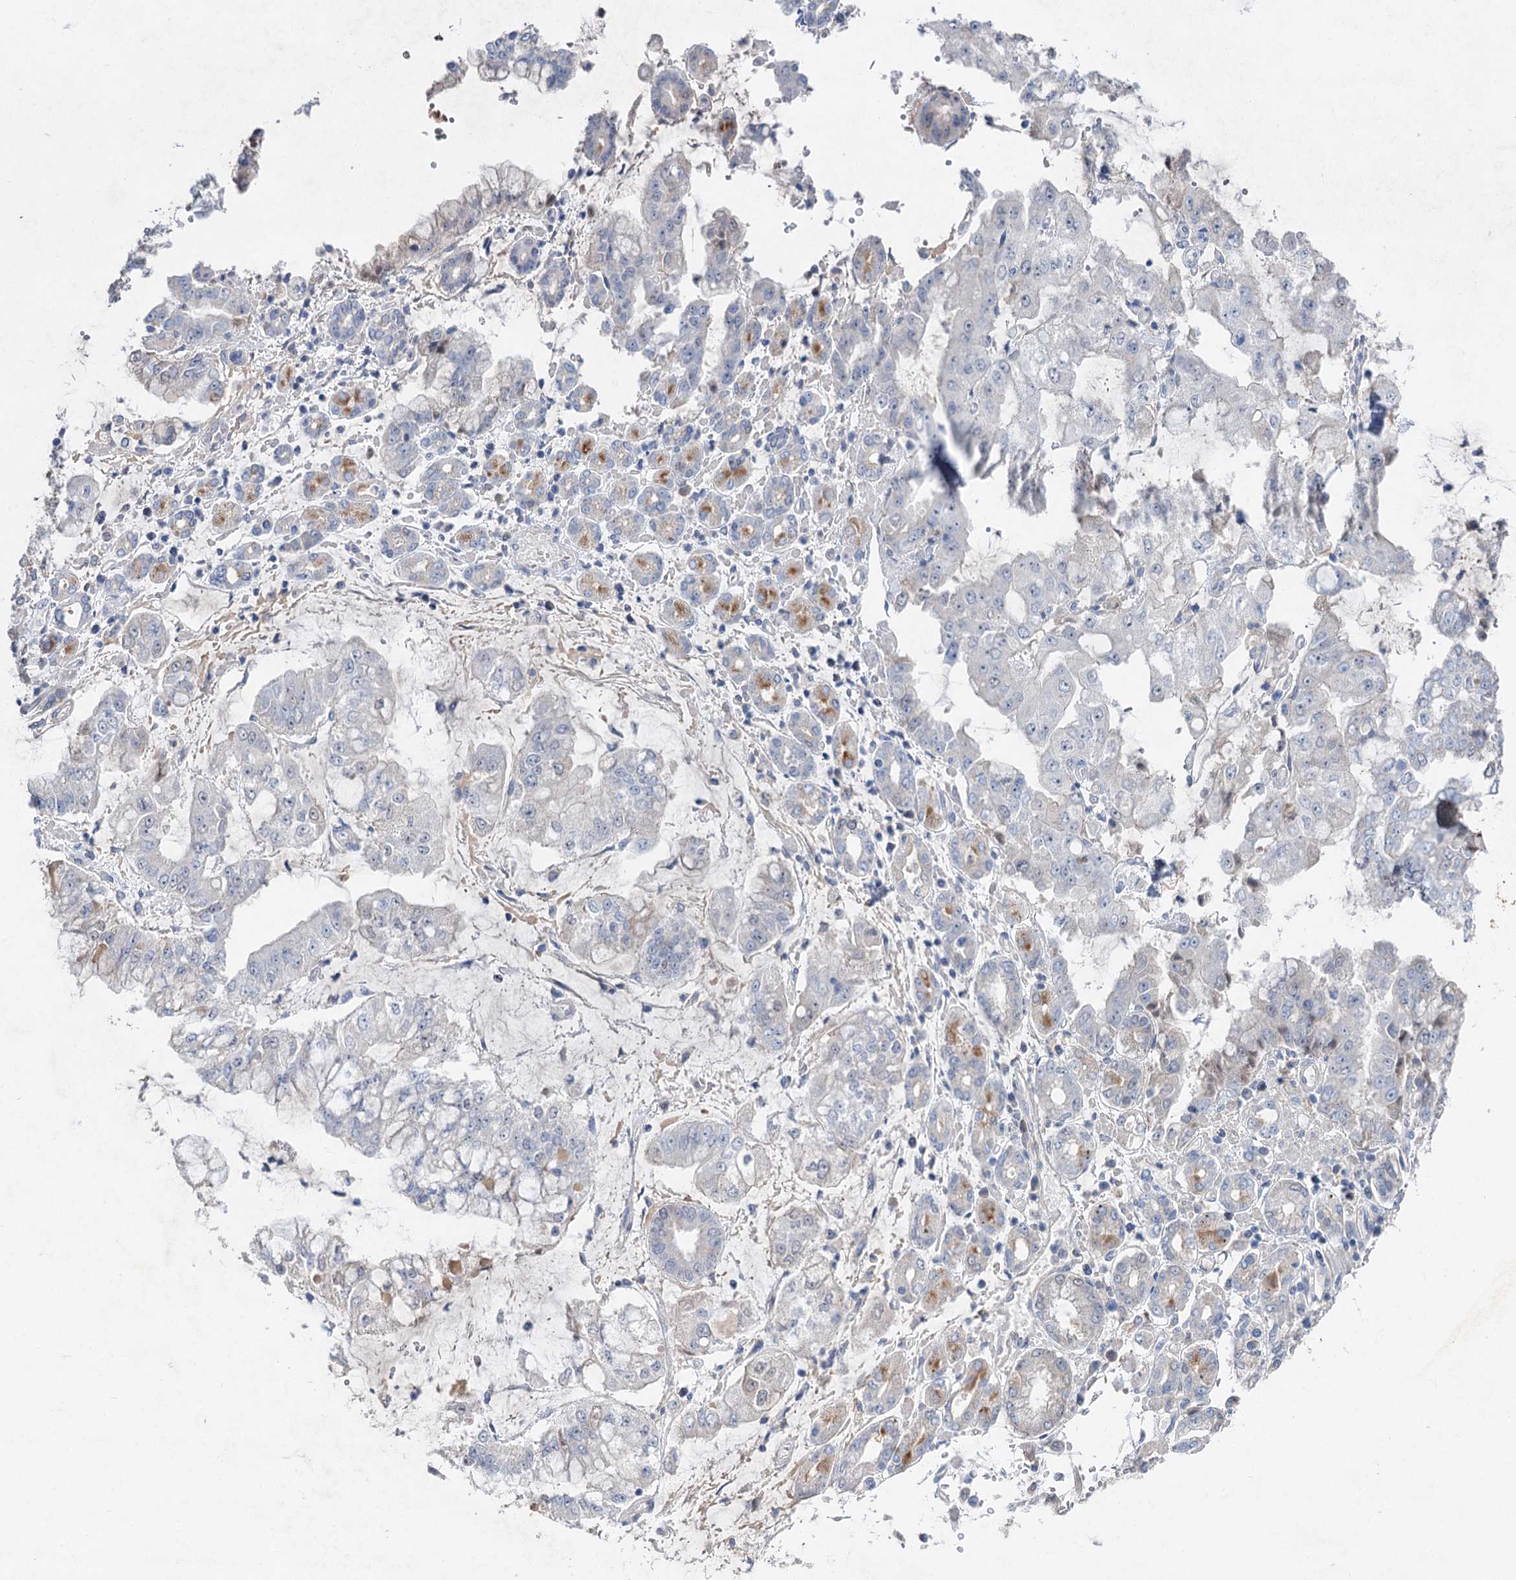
{"staining": {"intensity": "negative", "quantity": "none", "location": "none"}, "tissue": "stomach cancer", "cell_type": "Tumor cells", "image_type": "cancer", "snomed": [{"axis": "morphology", "description": "Adenocarcinoma, NOS"}, {"axis": "topography", "description": "Stomach"}], "caption": "Stomach cancer (adenocarcinoma) stained for a protein using immunohistochemistry (IHC) shows no staining tumor cells.", "gene": "ATP4A", "patient": {"sex": "male", "age": 76}}